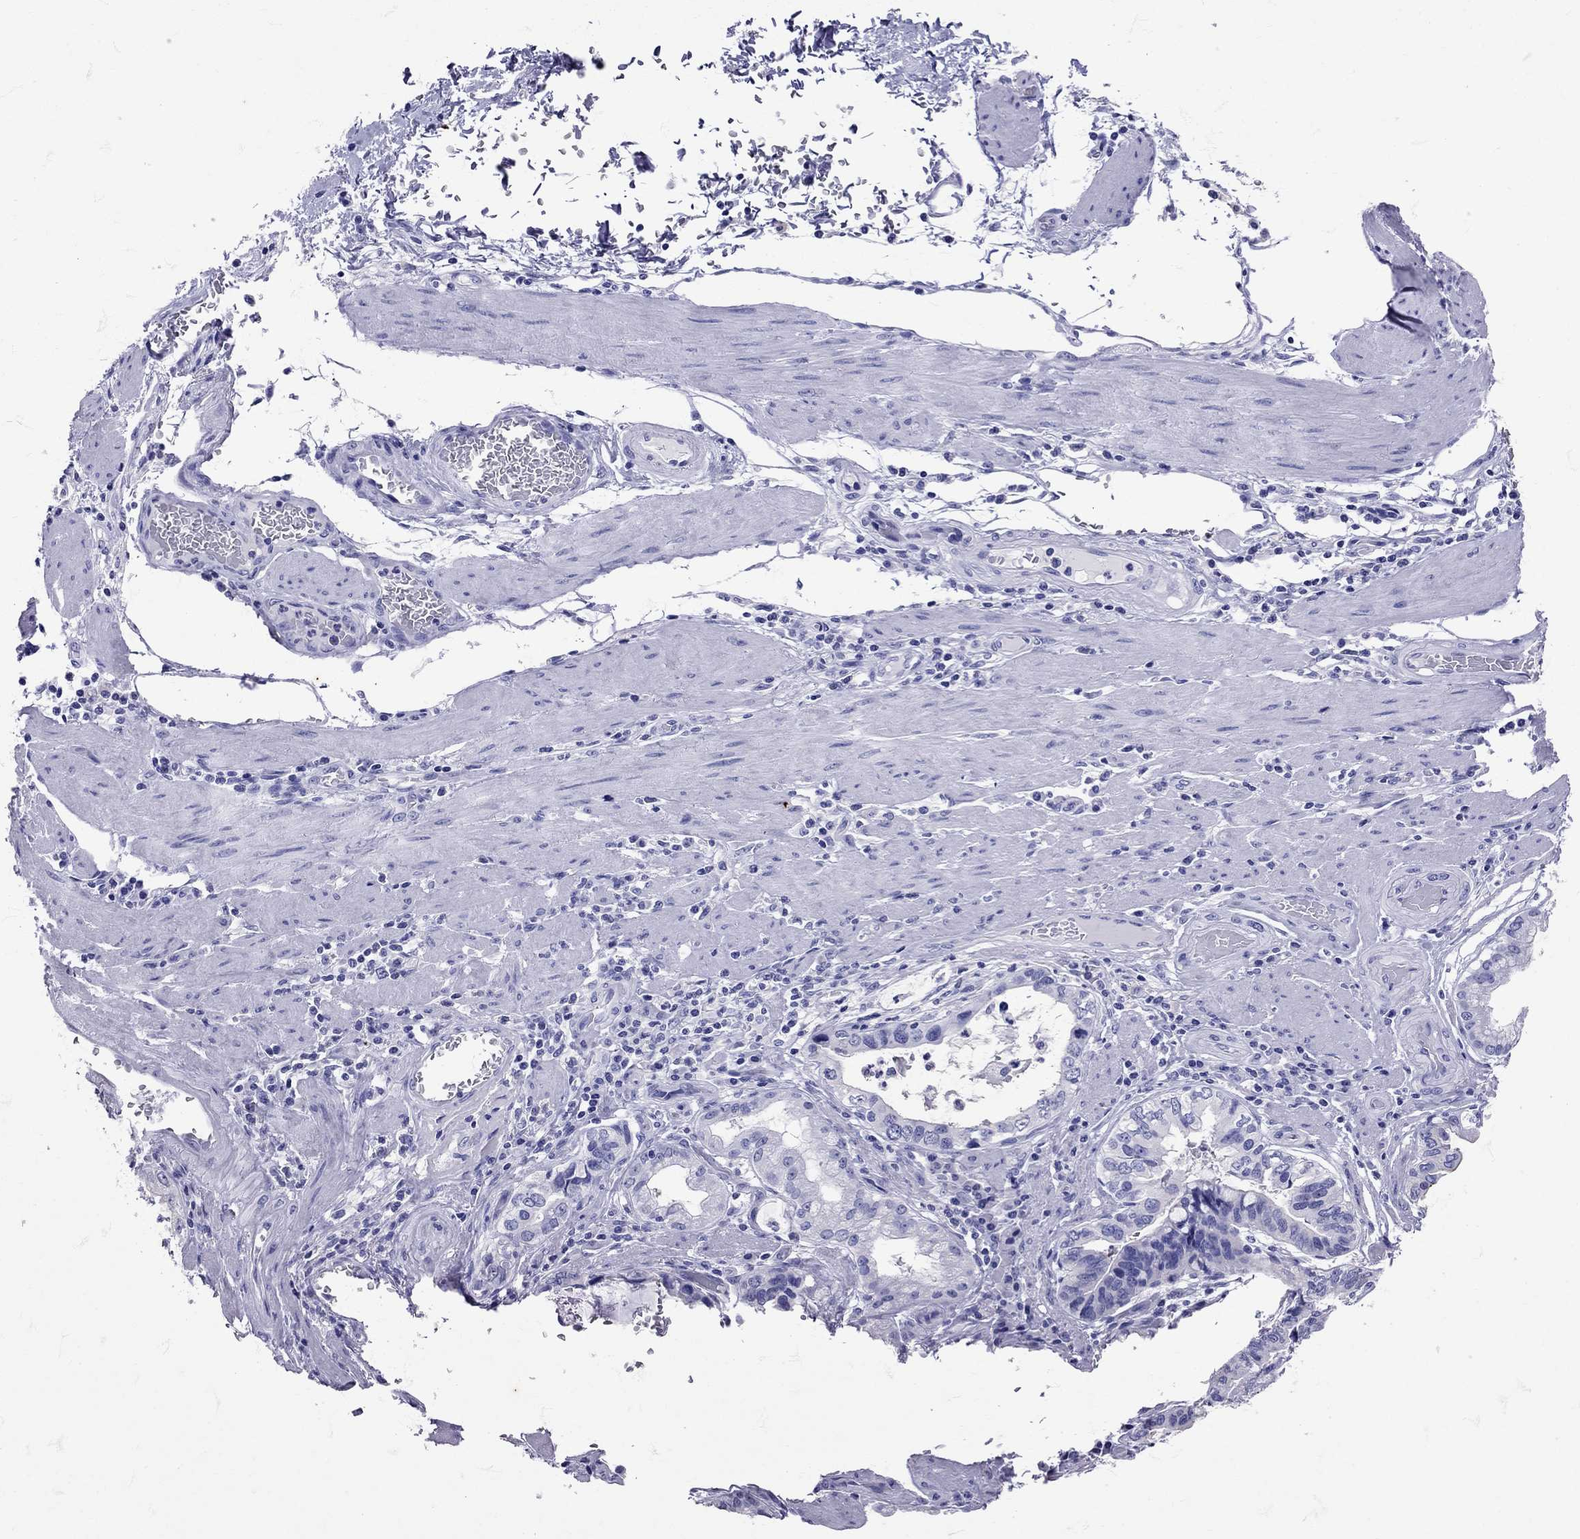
{"staining": {"intensity": "negative", "quantity": "none", "location": "none"}, "tissue": "stomach cancer", "cell_type": "Tumor cells", "image_type": "cancer", "snomed": [{"axis": "morphology", "description": "Adenocarcinoma, NOS"}, {"axis": "topography", "description": "Stomach, lower"}], "caption": "Immunohistochemistry (IHC) image of neoplastic tissue: adenocarcinoma (stomach) stained with DAB demonstrates no significant protein staining in tumor cells. (DAB IHC with hematoxylin counter stain).", "gene": "AVP", "patient": {"sex": "female", "age": 76}}